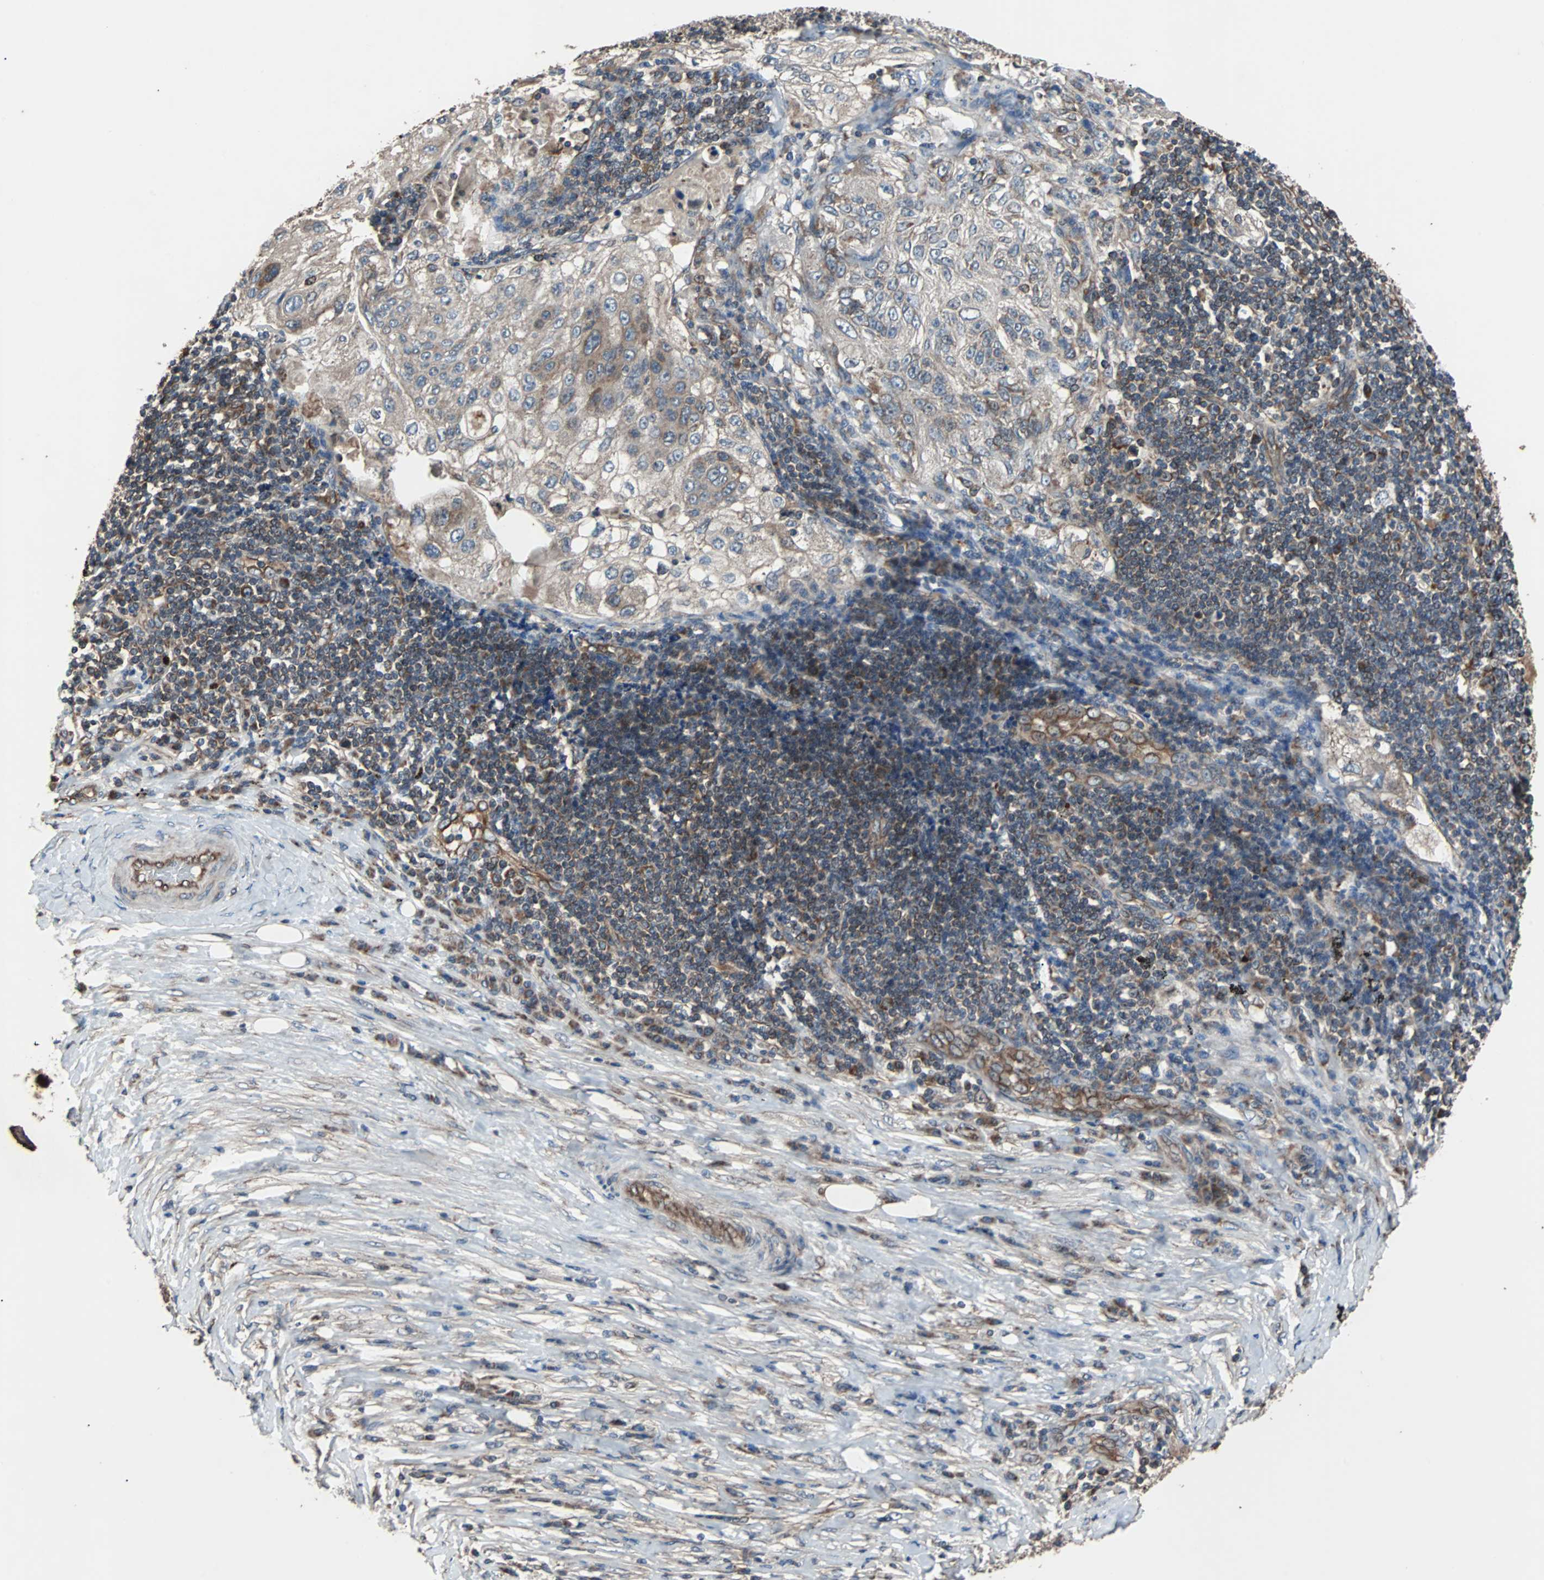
{"staining": {"intensity": "weak", "quantity": "25%-75%", "location": "cytoplasmic/membranous"}, "tissue": "lung cancer", "cell_type": "Tumor cells", "image_type": "cancer", "snomed": [{"axis": "morphology", "description": "Inflammation, NOS"}, {"axis": "morphology", "description": "Squamous cell carcinoma, NOS"}, {"axis": "topography", "description": "Lymph node"}, {"axis": "topography", "description": "Soft tissue"}, {"axis": "topography", "description": "Lung"}], "caption": "Protein expression analysis of lung cancer (squamous cell carcinoma) exhibits weak cytoplasmic/membranous staining in approximately 25%-75% of tumor cells.", "gene": "ACTR3", "patient": {"sex": "male", "age": 66}}